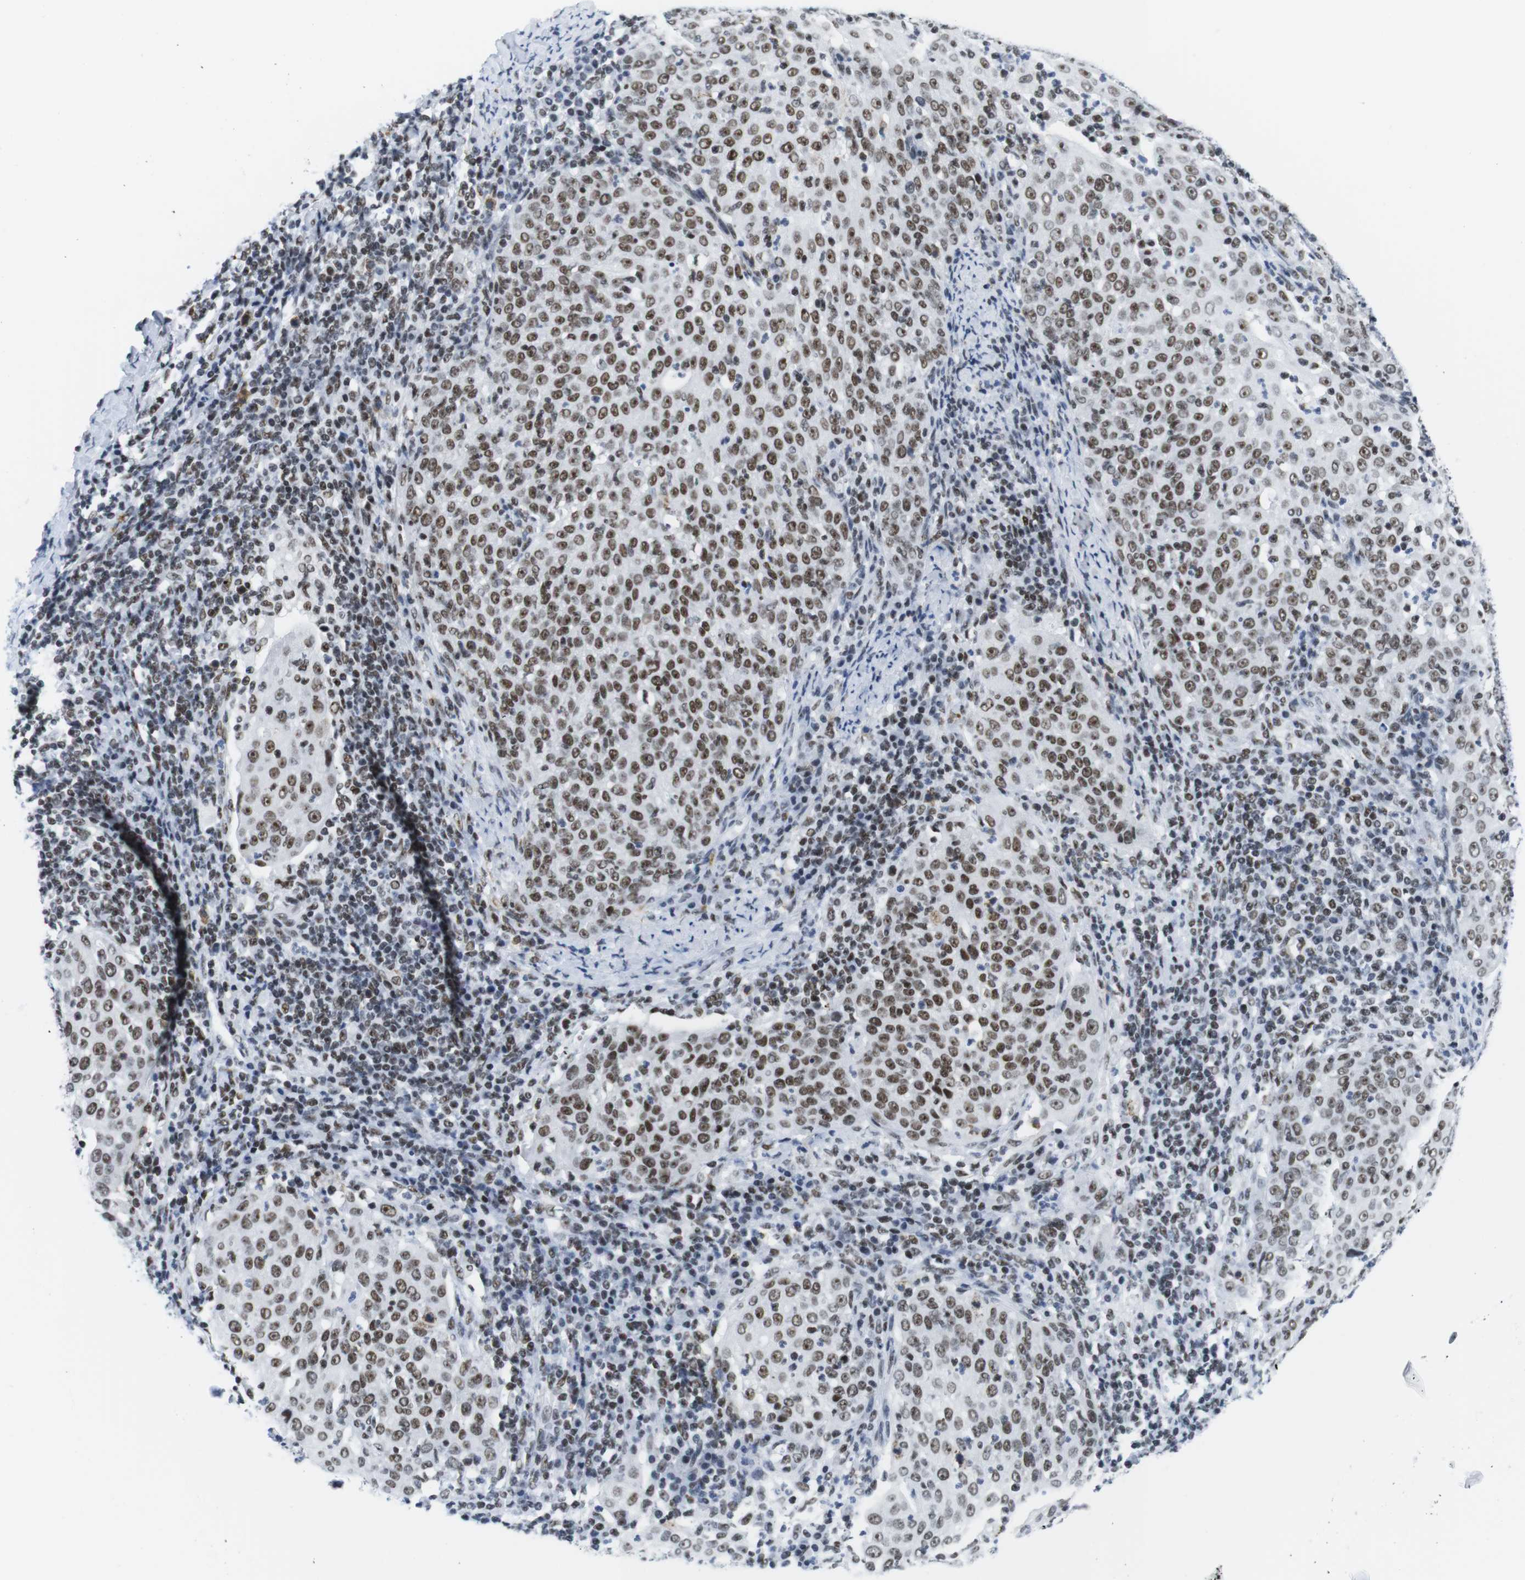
{"staining": {"intensity": "moderate", "quantity": ">75%", "location": "nuclear"}, "tissue": "cervical cancer", "cell_type": "Tumor cells", "image_type": "cancer", "snomed": [{"axis": "morphology", "description": "Squamous cell carcinoma, NOS"}, {"axis": "topography", "description": "Cervix"}], "caption": "Immunohistochemical staining of human squamous cell carcinoma (cervical) shows medium levels of moderate nuclear positivity in approximately >75% of tumor cells.", "gene": "IFI16", "patient": {"sex": "female", "age": 51}}